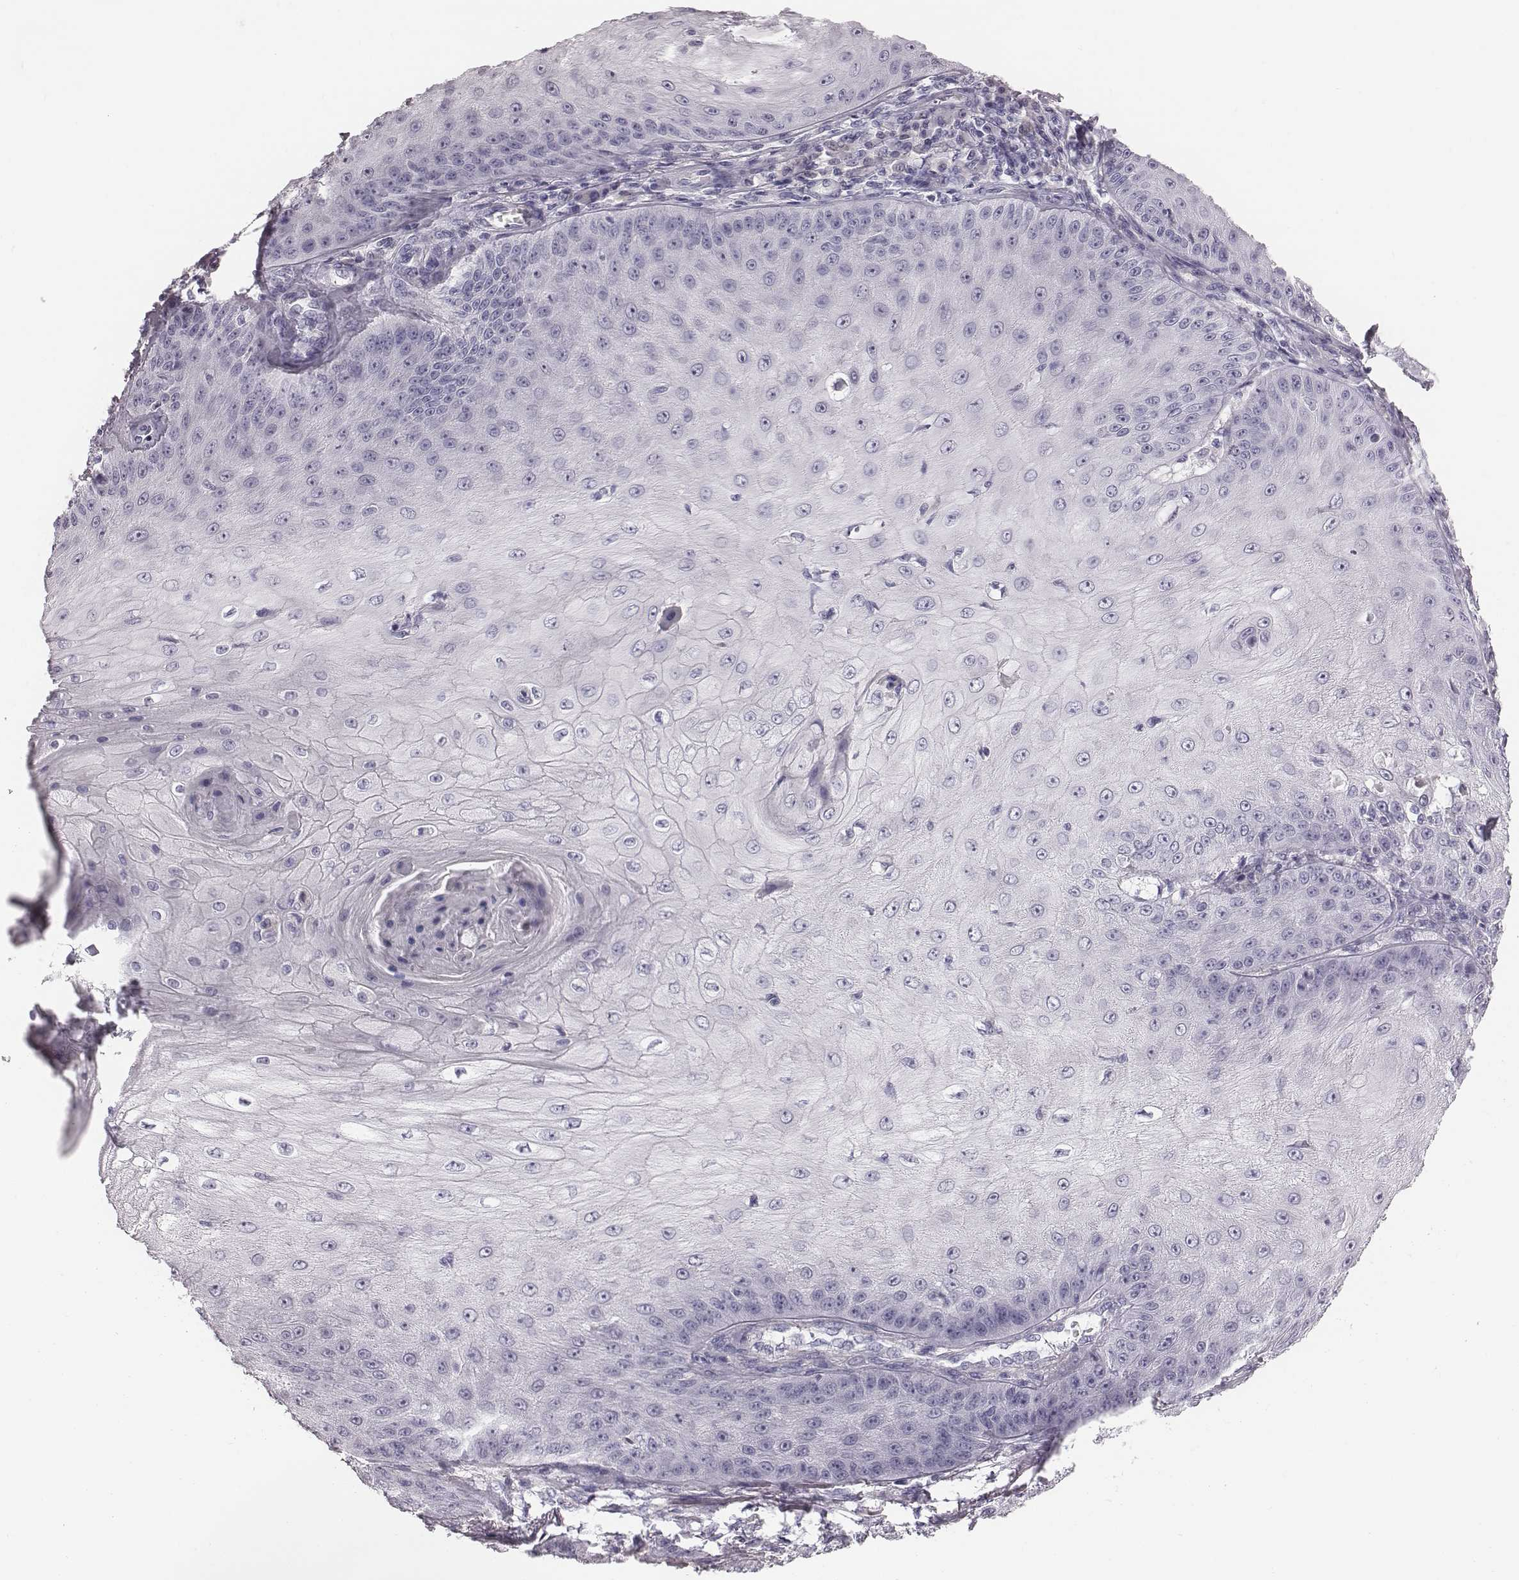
{"staining": {"intensity": "negative", "quantity": "none", "location": "none"}, "tissue": "skin cancer", "cell_type": "Tumor cells", "image_type": "cancer", "snomed": [{"axis": "morphology", "description": "Squamous cell carcinoma, NOS"}, {"axis": "topography", "description": "Skin"}], "caption": "DAB (3,3'-diaminobenzidine) immunohistochemical staining of human skin cancer displays no significant staining in tumor cells.", "gene": "CRISP1", "patient": {"sex": "male", "age": 70}}